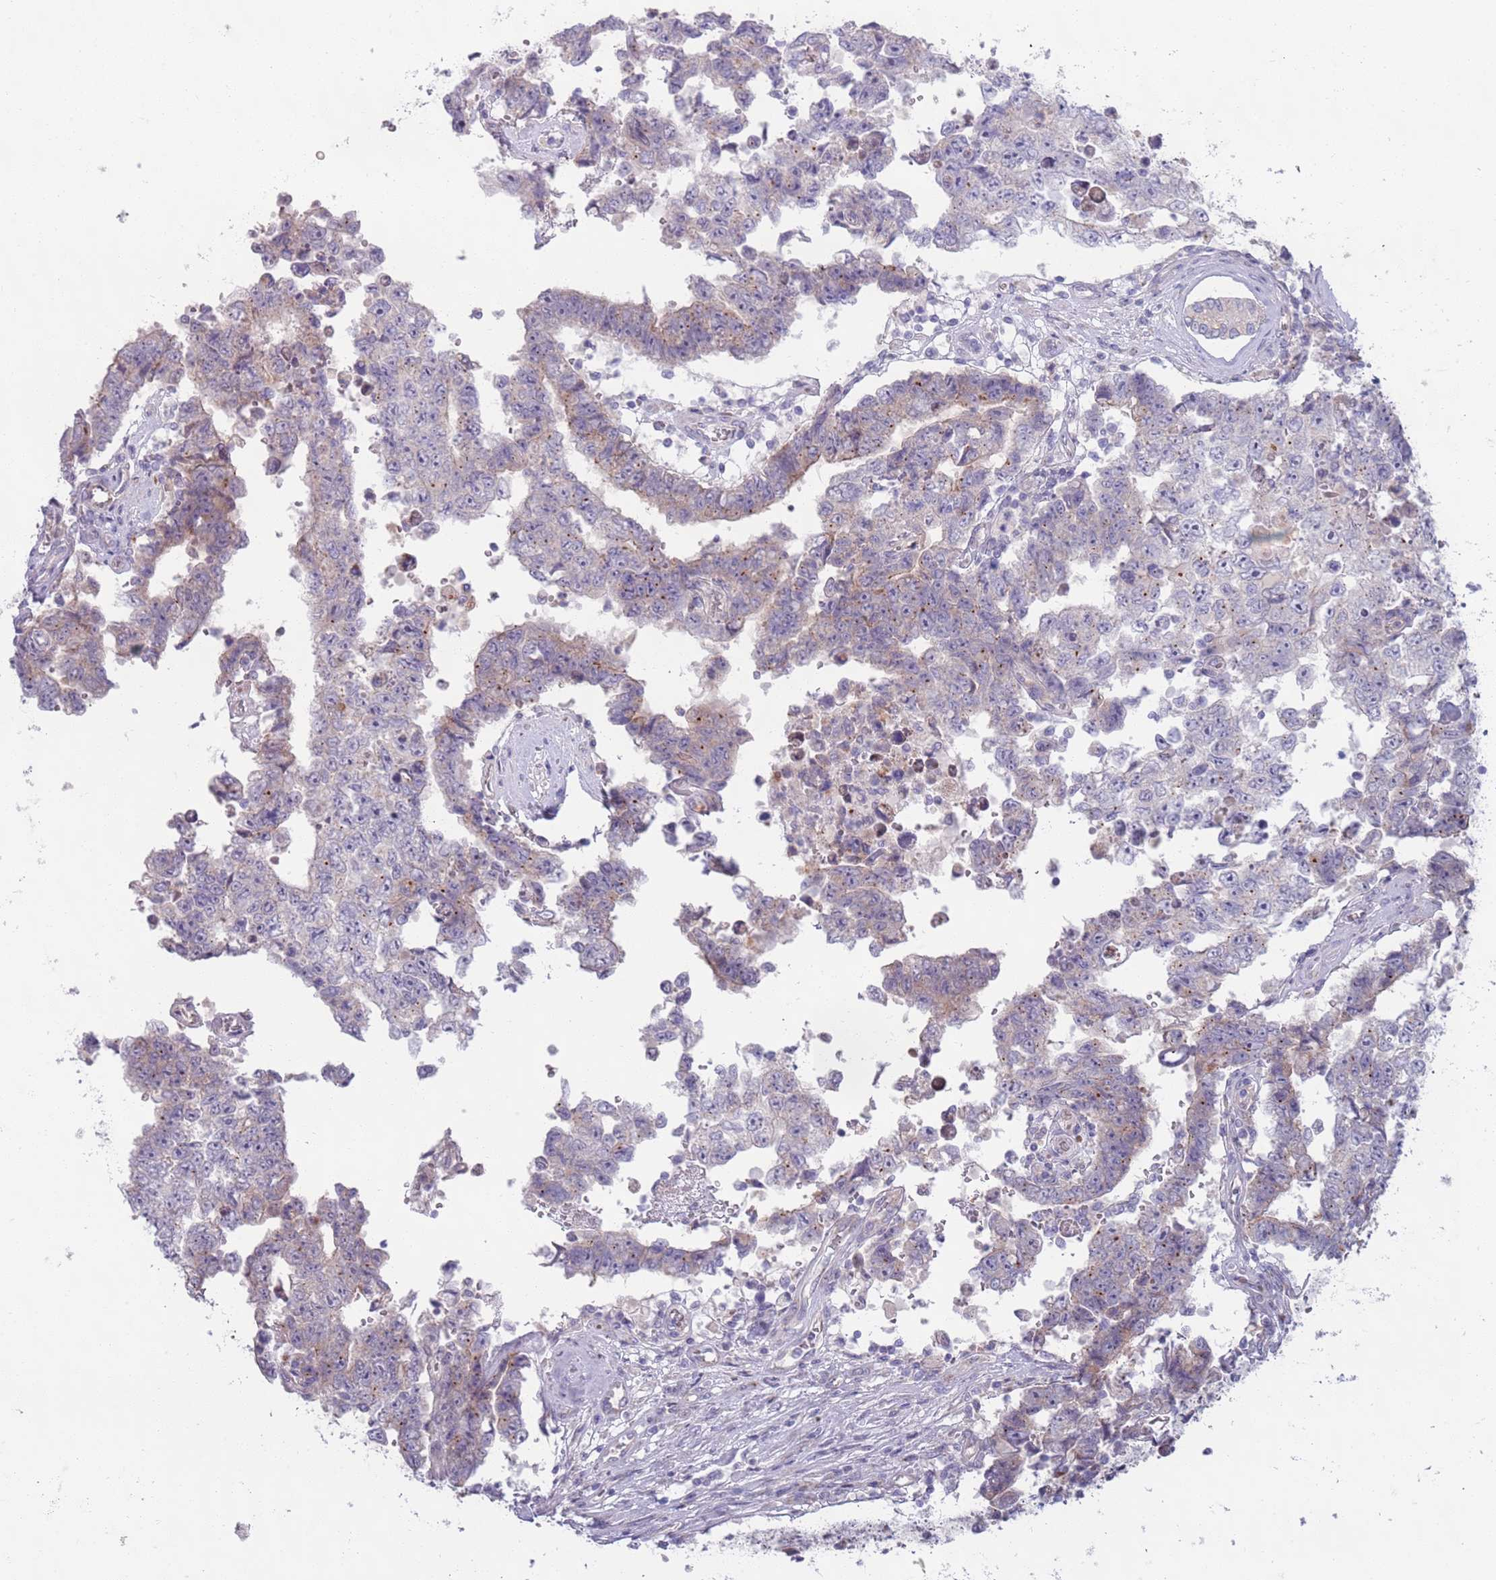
{"staining": {"intensity": "weak", "quantity": "<25%", "location": "cytoplasmic/membranous"}, "tissue": "testis cancer", "cell_type": "Tumor cells", "image_type": "cancer", "snomed": [{"axis": "morphology", "description": "Normal tissue, NOS"}, {"axis": "morphology", "description": "Carcinoma, Embryonal, NOS"}, {"axis": "topography", "description": "Testis"}, {"axis": "topography", "description": "Epididymis"}], "caption": "Embryonal carcinoma (testis) stained for a protein using IHC demonstrates no positivity tumor cells.", "gene": "LTB", "patient": {"sex": "male", "age": 25}}